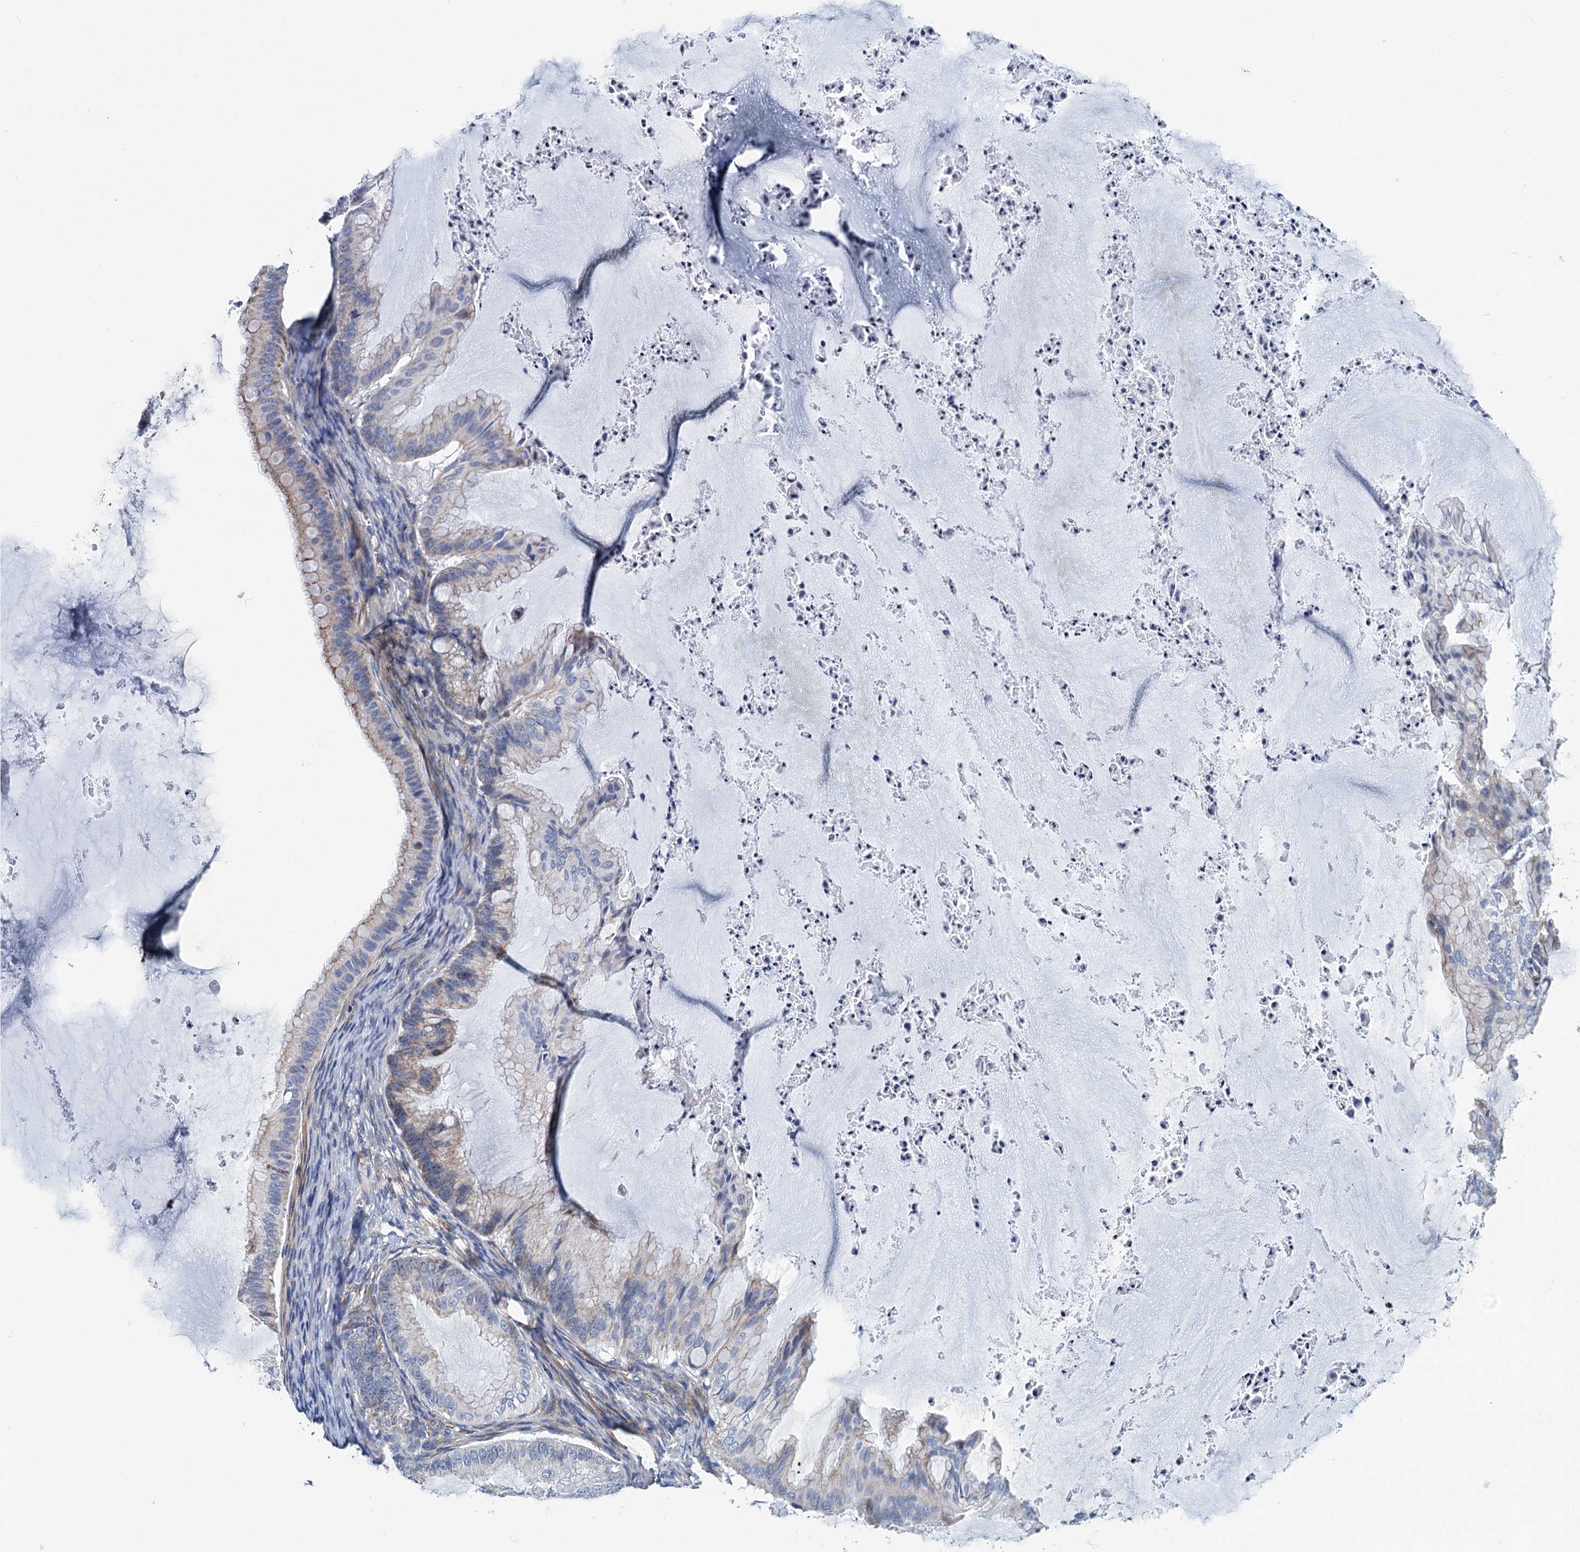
{"staining": {"intensity": "moderate", "quantity": "<25%", "location": "cytoplasmic/membranous"}, "tissue": "ovarian cancer", "cell_type": "Tumor cells", "image_type": "cancer", "snomed": [{"axis": "morphology", "description": "Cystadenocarcinoma, mucinous, NOS"}, {"axis": "topography", "description": "Ovary"}], "caption": "Ovarian cancer (mucinous cystadenocarcinoma) stained with a brown dye shows moderate cytoplasmic/membranous positive staining in approximately <25% of tumor cells.", "gene": "CHDH", "patient": {"sex": "female", "age": 71}}